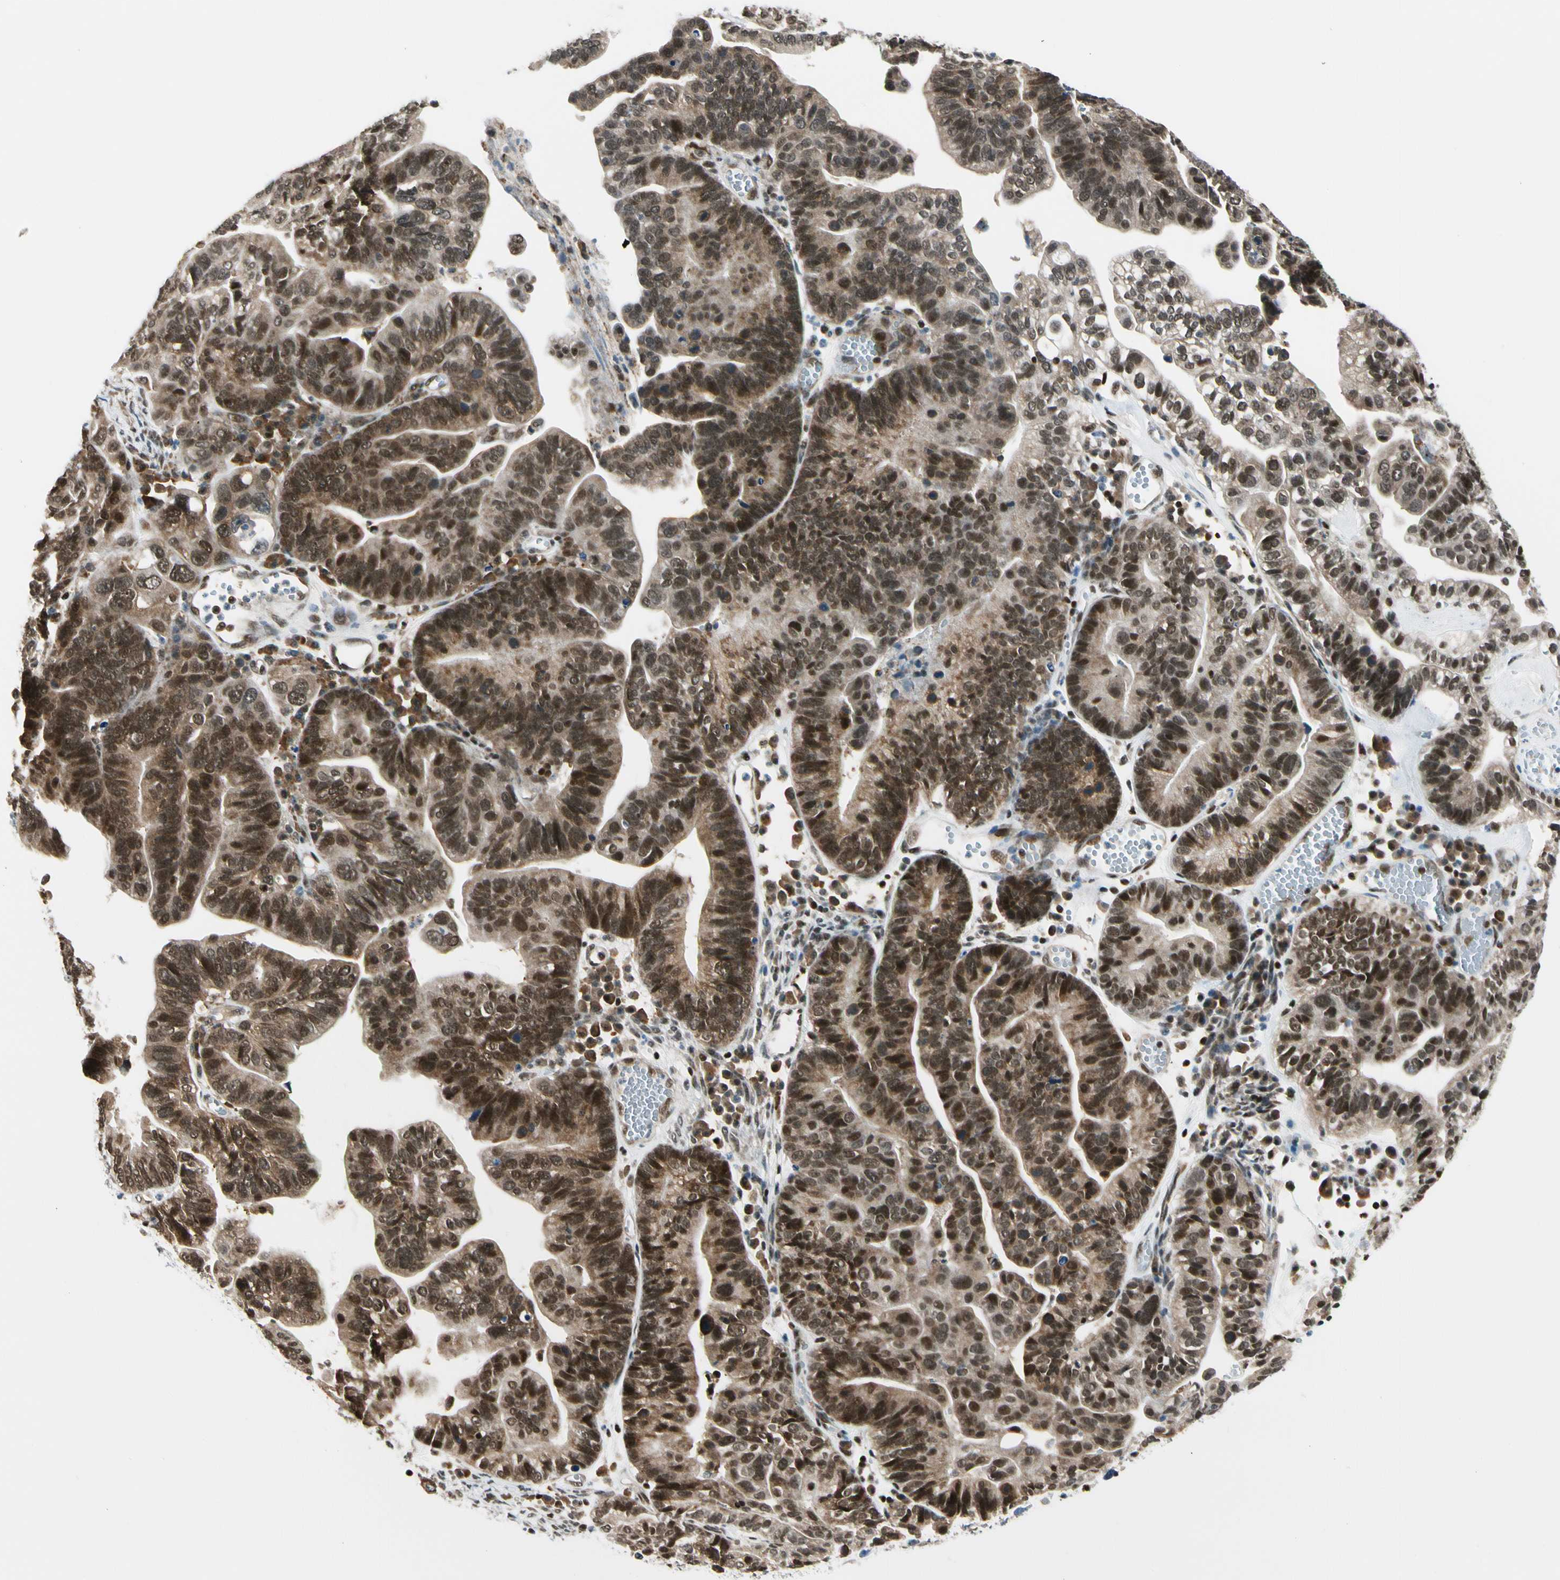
{"staining": {"intensity": "strong", "quantity": ">75%", "location": "cytoplasmic/membranous,nuclear"}, "tissue": "ovarian cancer", "cell_type": "Tumor cells", "image_type": "cancer", "snomed": [{"axis": "morphology", "description": "Cystadenocarcinoma, serous, NOS"}, {"axis": "topography", "description": "Ovary"}], "caption": "This micrograph displays IHC staining of ovarian serous cystadenocarcinoma, with high strong cytoplasmic/membranous and nuclear positivity in about >75% of tumor cells.", "gene": "DAXX", "patient": {"sex": "female", "age": 56}}